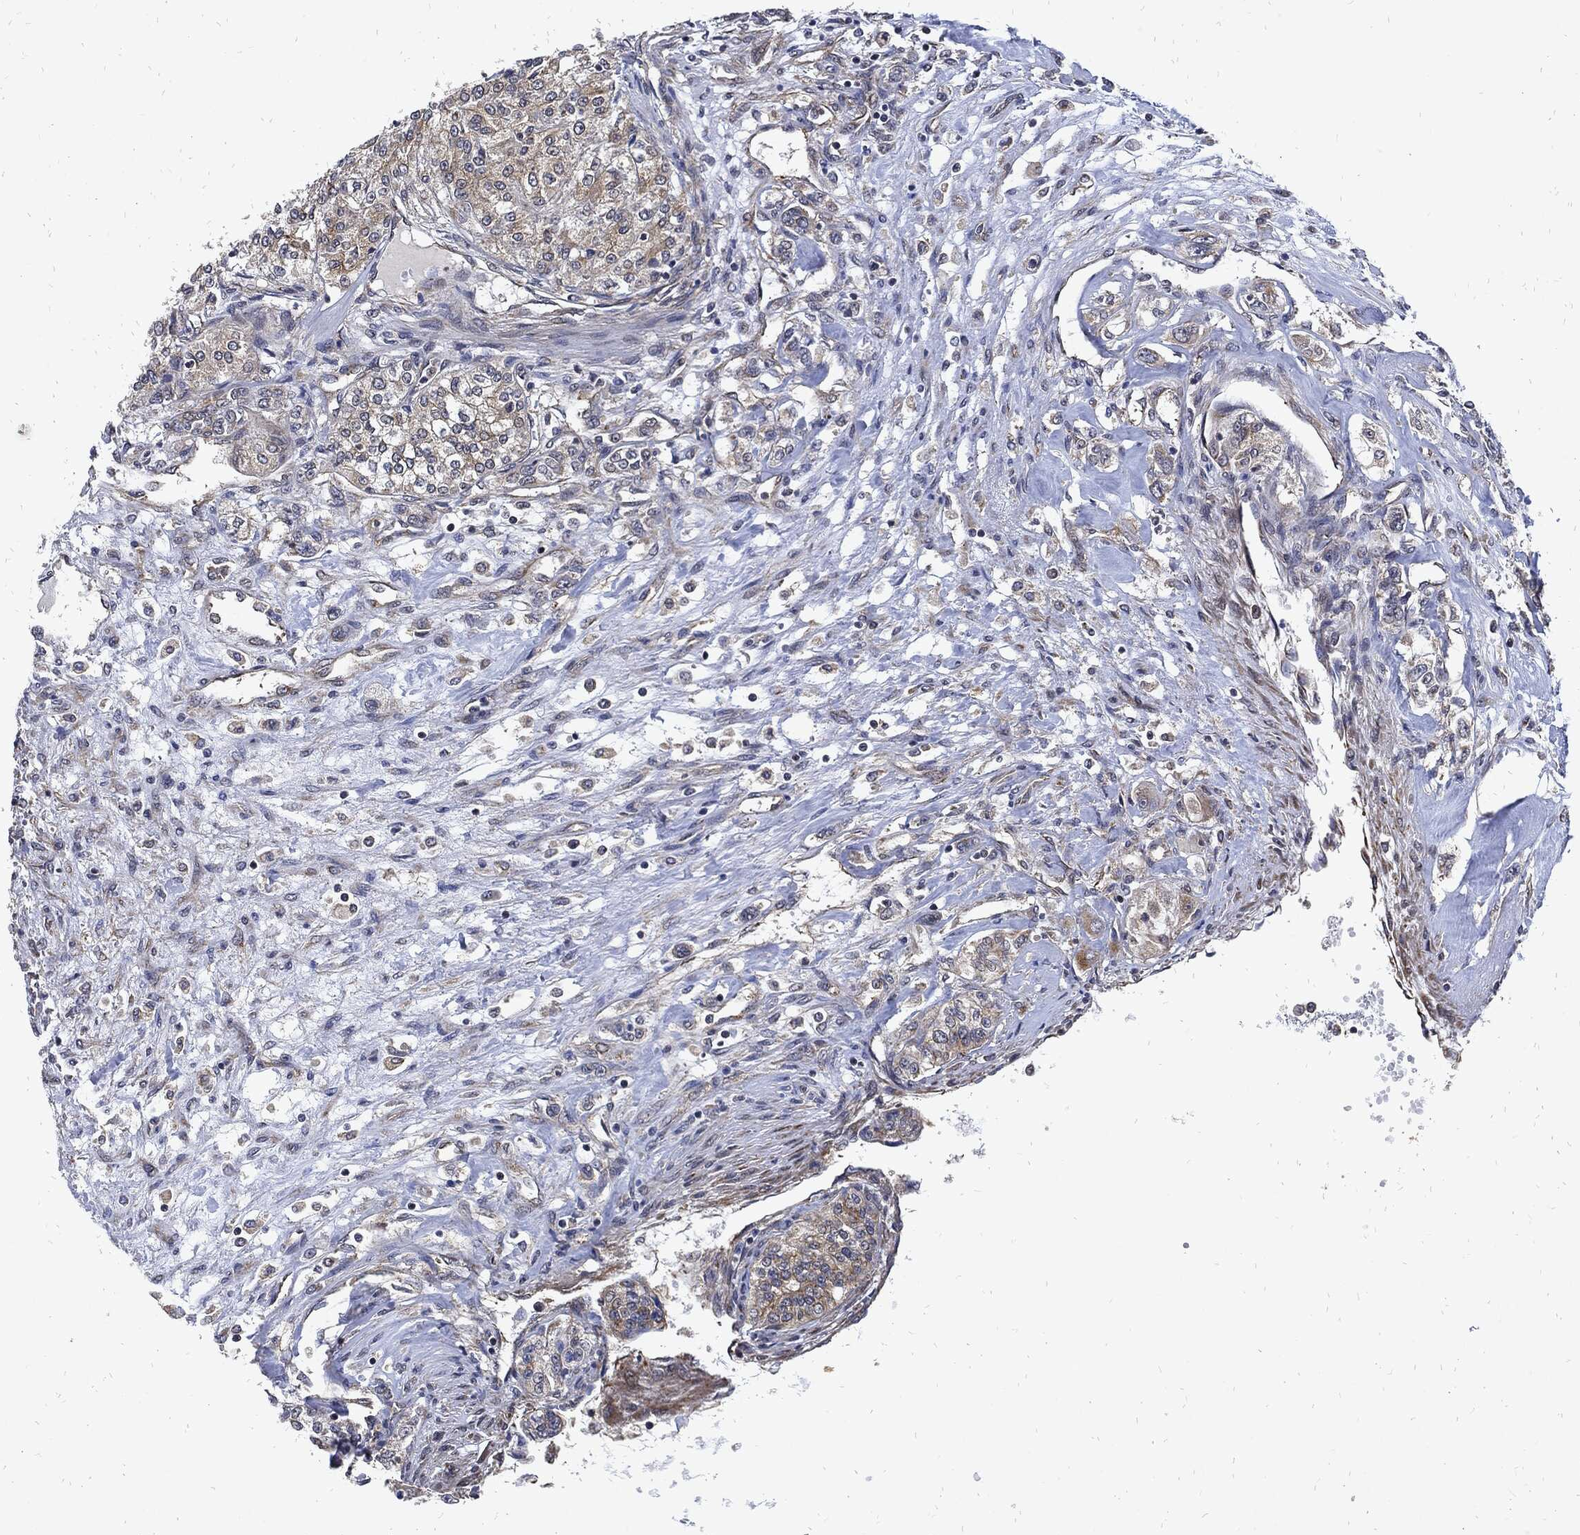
{"staining": {"intensity": "negative", "quantity": "none", "location": "none"}, "tissue": "renal cancer", "cell_type": "Tumor cells", "image_type": "cancer", "snomed": [{"axis": "morphology", "description": "Adenocarcinoma, NOS"}, {"axis": "topography", "description": "Kidney"}], "caption": "There is no significant staining in tumor cells of adenocarcinoma (renal).", "gene": "DCTN1", "patient": {"sex": "female", "age": 63}}